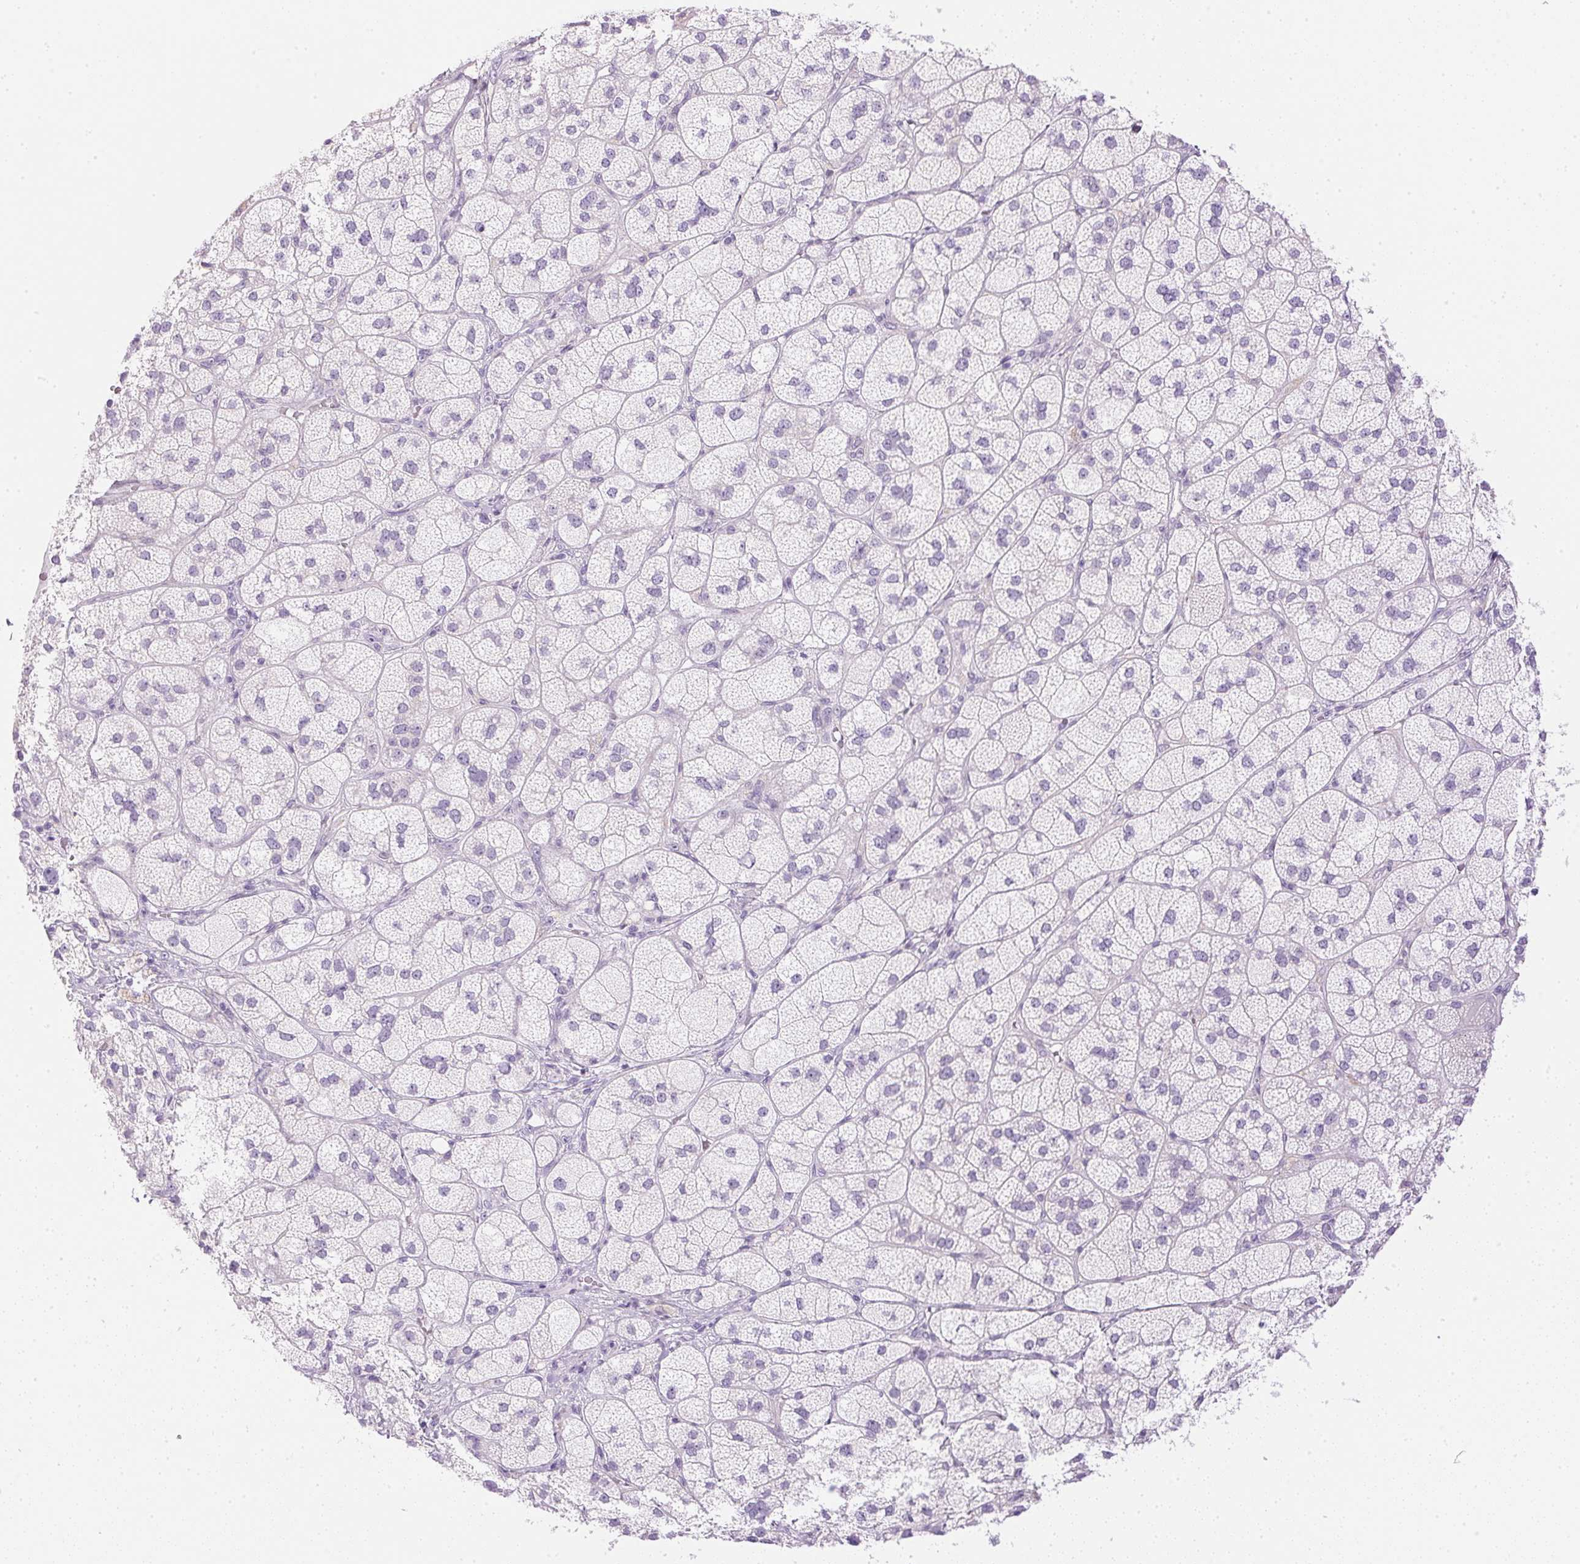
{"staining": {"intensity": "negative", "quantity": "none", "location": "none"}, "tissue": "adrenal gland", "cell_type": "Glandular cells", "image_type": "normal", "snomed": [{"axis": "morphology", "description": "Normal tissue, NOS"}, {"axis": "topography", "description": "Adrenal gland"}], "caption": "IHC photomicrograph of unremarkable adrenal gland: adrenal gland stained with DAB (3,3'-diaminobenzidine) reveals no significant protein expression in glandular cells. The staining was performed using DAB to visualize the protein expression in brown, while the nuclei were stained in blue with hematoxylin (Magnification: 20x).", "gene": "ATP6V1G3", "patient": {"sex": "female", "age": 60}}